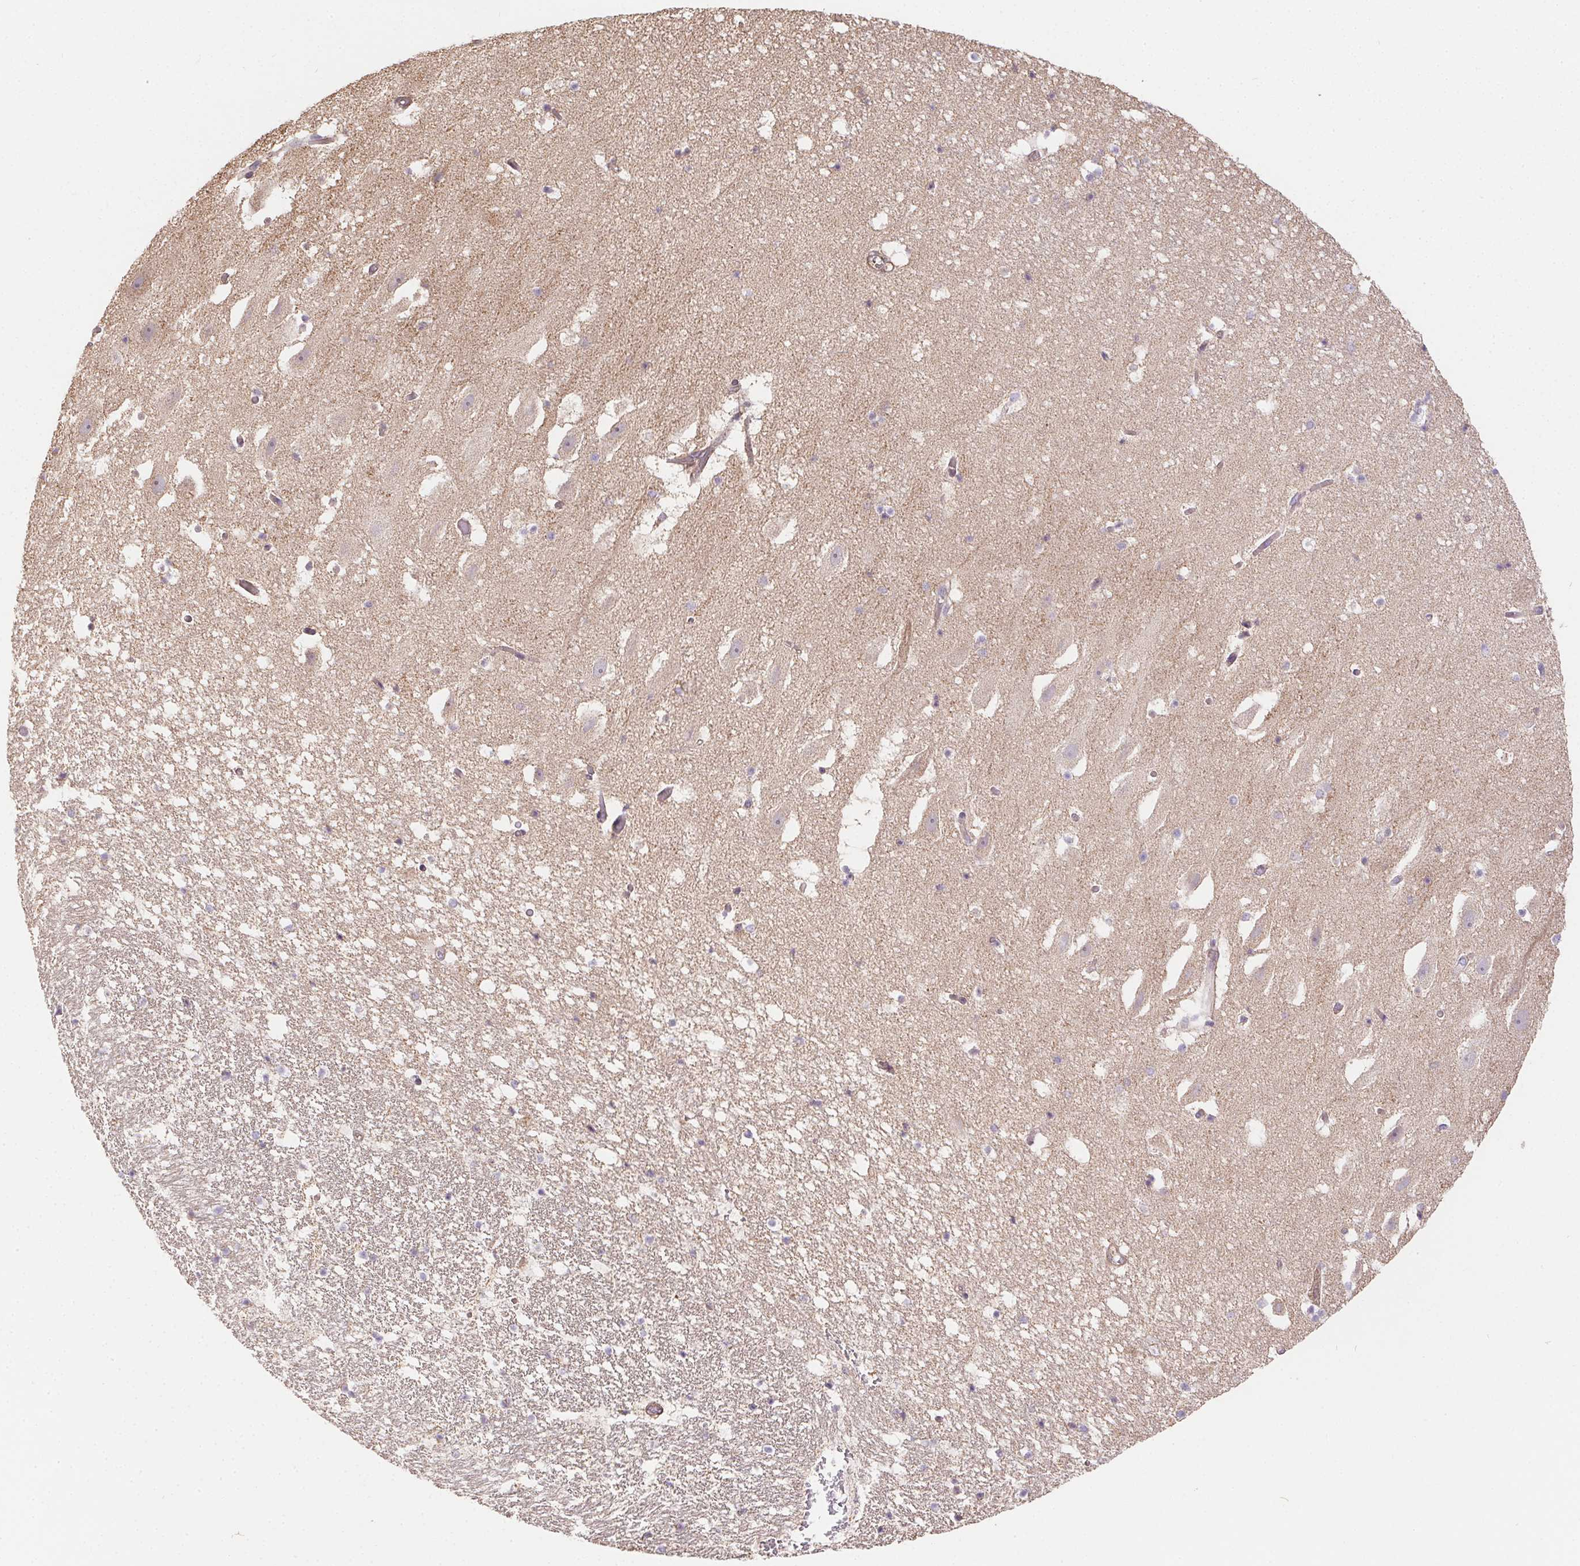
{"staining": {"intensity": "weak", "quantity": "<25%", "location": "cytoplasmic/membranous"}, "tissue": "hippocampus", "cell_type": "Glial cells", "image_type": "normal", "snomed": [{"axis": "morphology", "description": "Normal tissue, NOS"}, {"axis": "topography", "description": "Hippocampus"}], "caption": "Immunohistochemical staining of normal hippocampus demonstrates no significant positivity in glial cells.", "gene": "REV3L", "patient": {"sex": "male", "age": 26}}